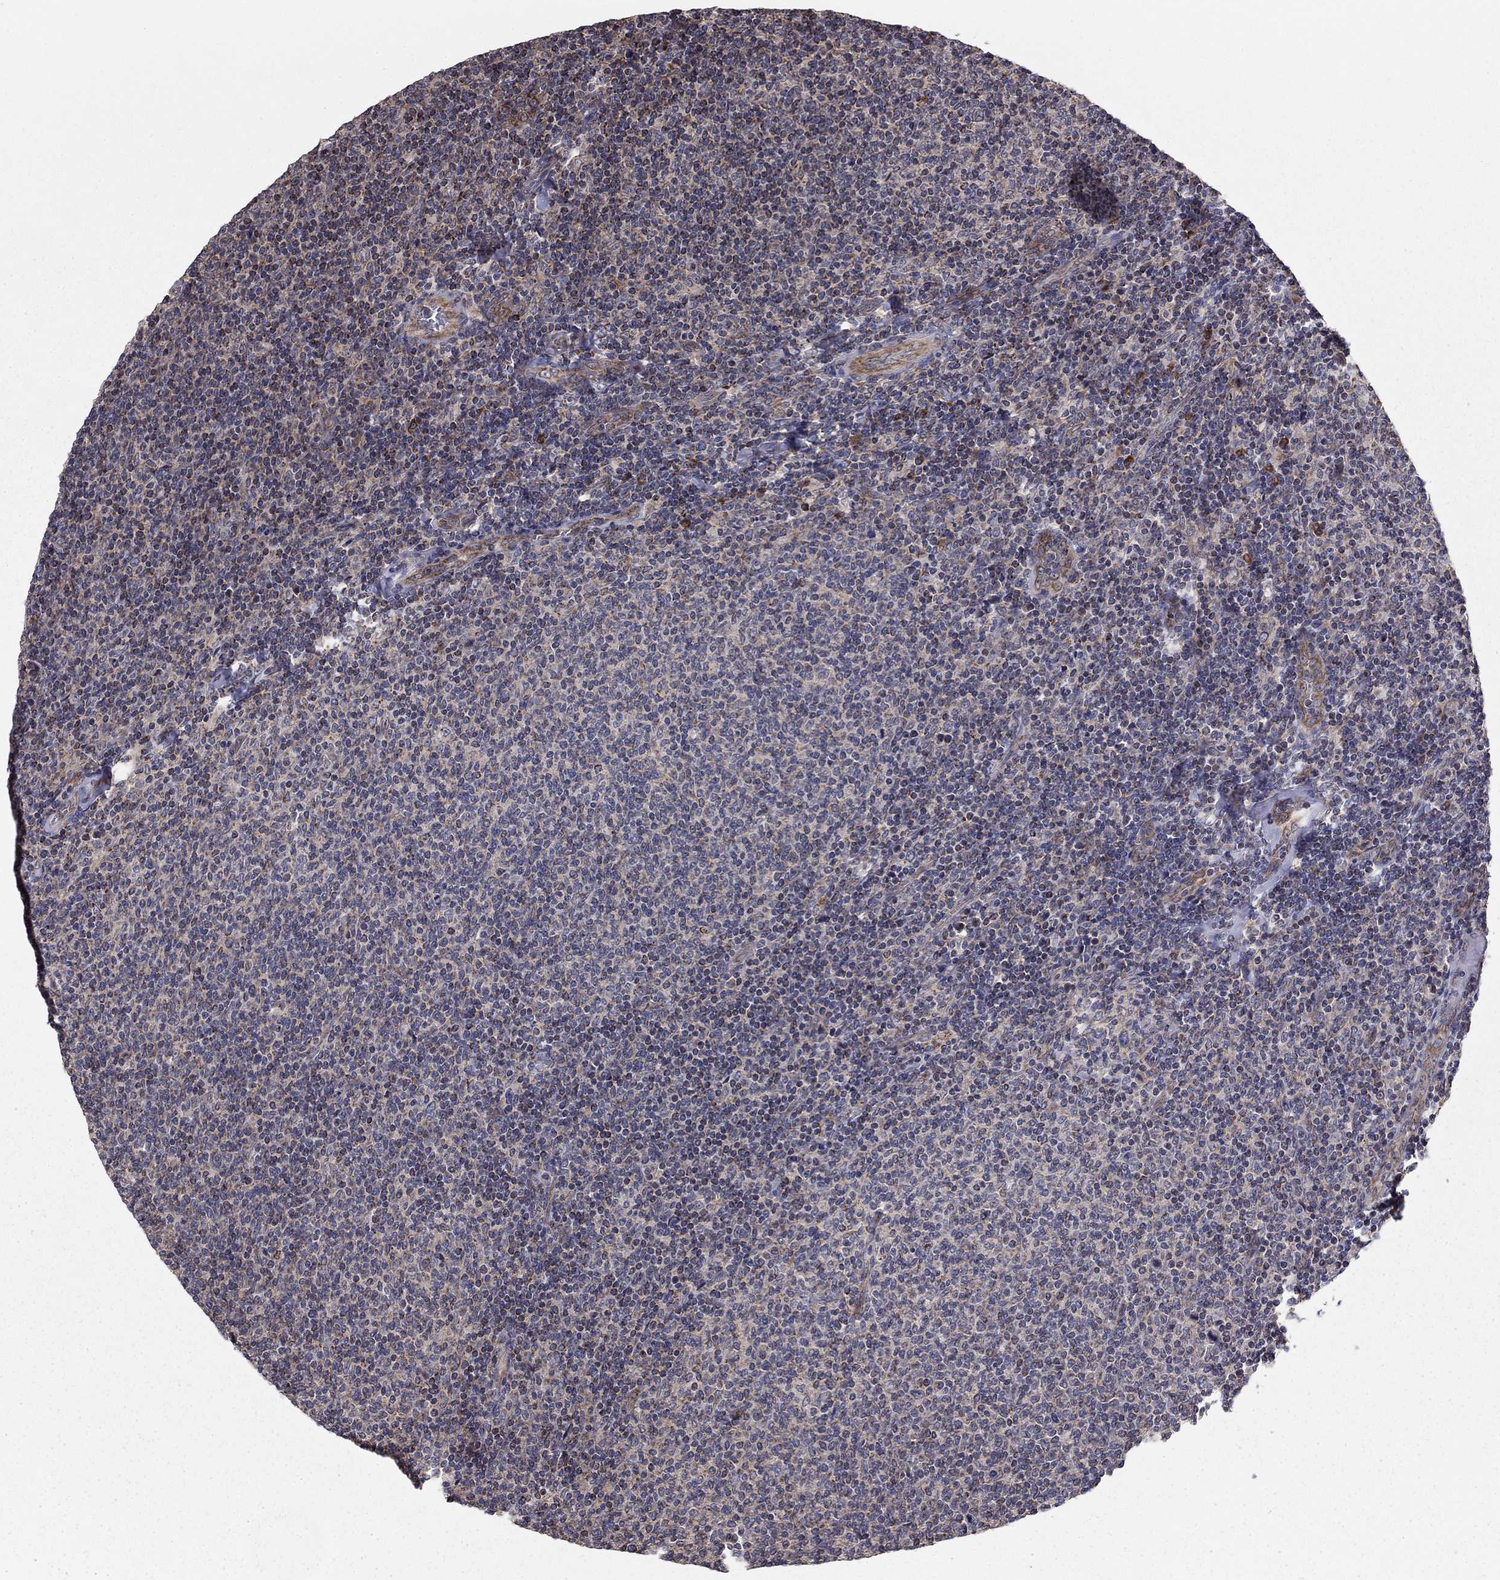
{"staining": {"intensity": "negative", "quantity": "none", "location": "none"}, "tissue": "lymphoma", "cell_type": "Tumor cells", "image_type": "cancer", "snomed": [{"axis": "morphology", "description": "Malignant lymphoma, non-Hodgkin's type, Low grade"}, {"axis": "topography", "description": "Lymph node"}], "caption": "Tumor cells show no significant positivity in lymphoma.", "gene": "NKIRAS1", "patient": {"sex": "male", "age": 52}}